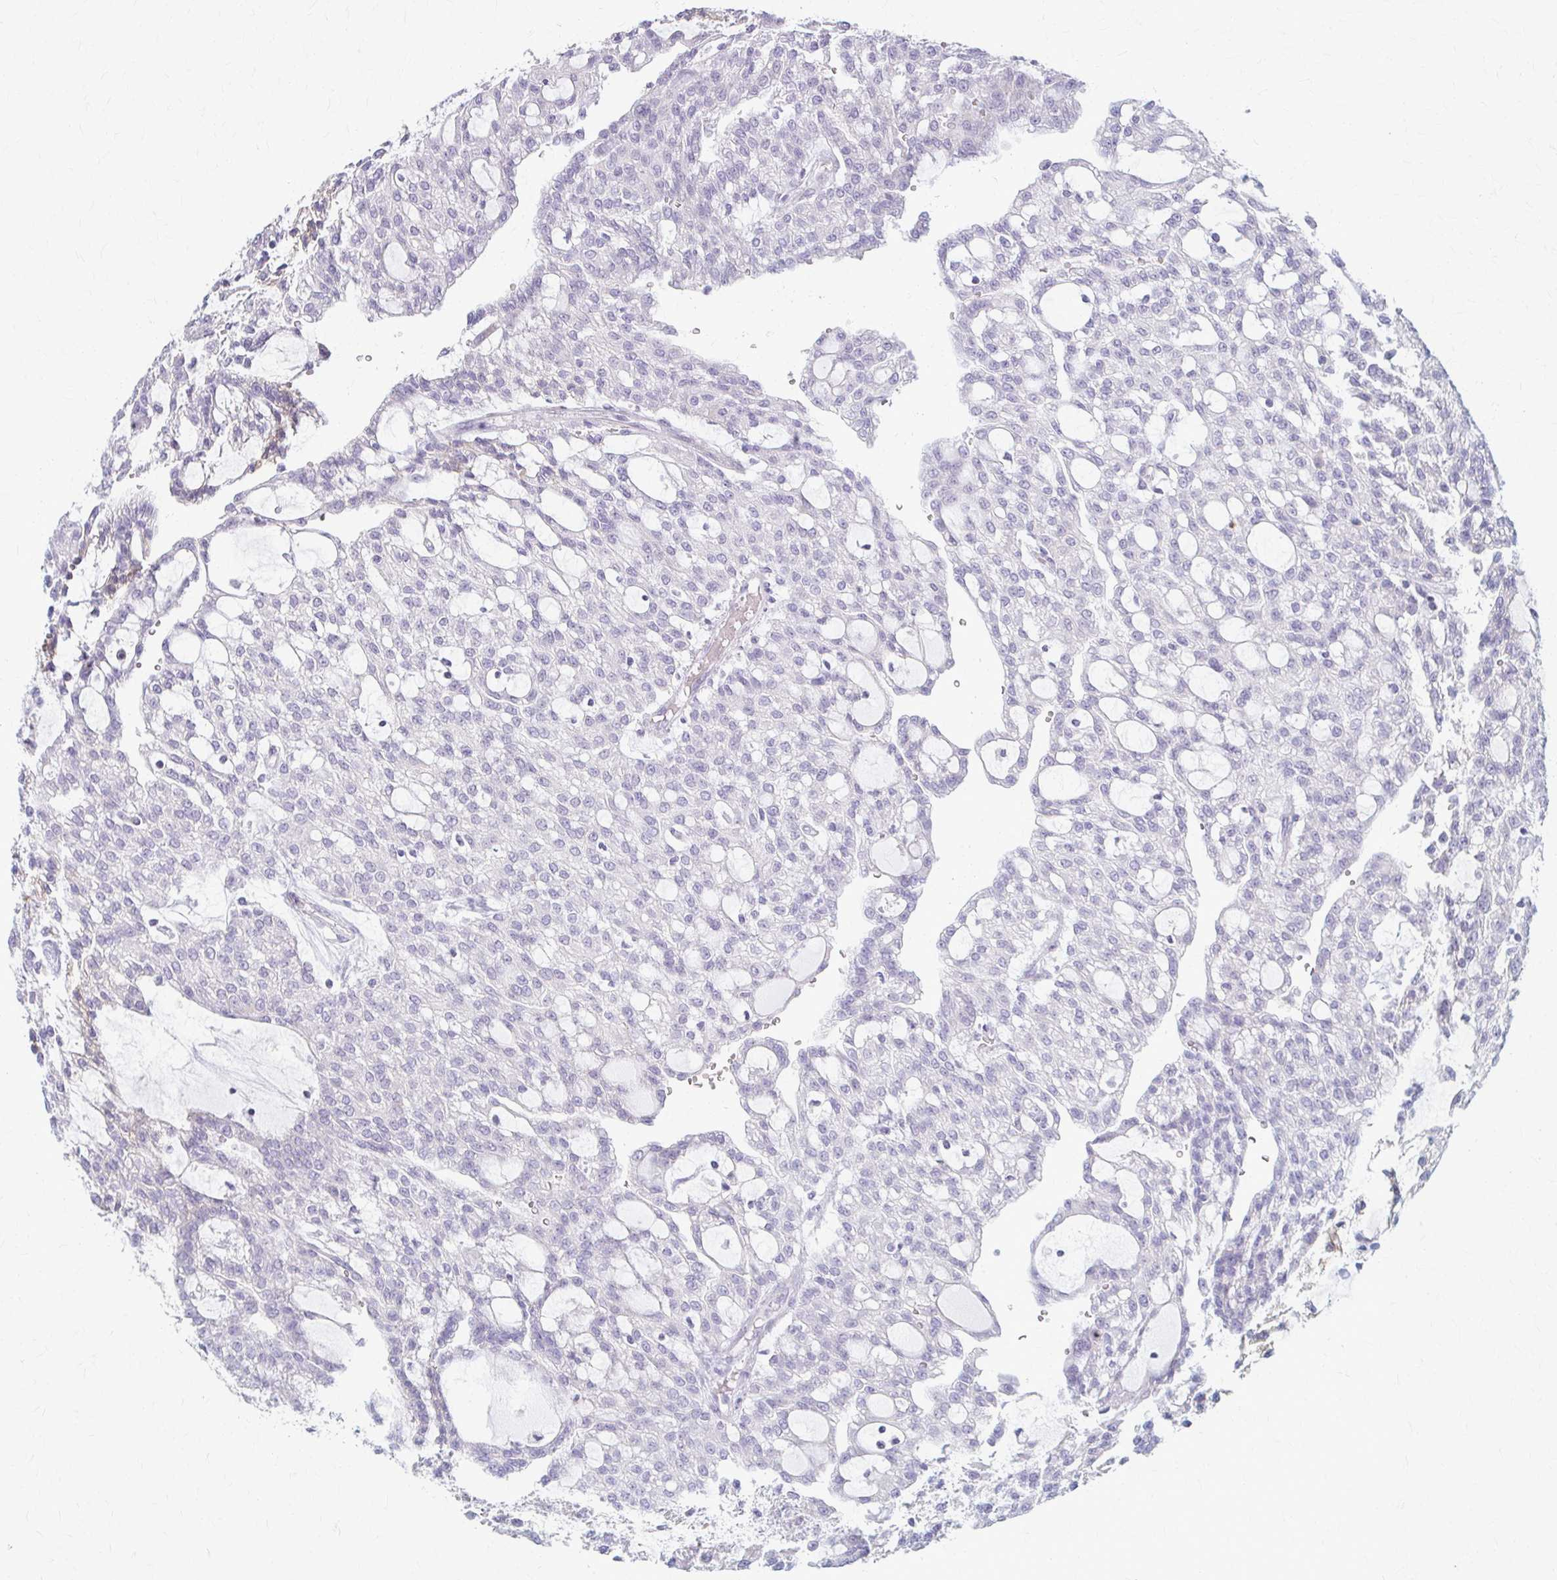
{"staining": {"intensity": "negative", "quantity": "none", "location": "none"}, "tissue": "renal cancer", "cell_type": "Tumor cells", "image_type": "cancer", "snomed": [{"axis": "morphology", "description": "Adenocarcinoma, NOS"}, {"axis": "topography", "description": "Kidney"}], "caption": "Renal cancer (adenocarcinoma) was stained to show a protein in brown. There is no significant positivity in tumor cells.", "gene": "LDLRAP1", "patient": {"sex": "male", "age": 63}}